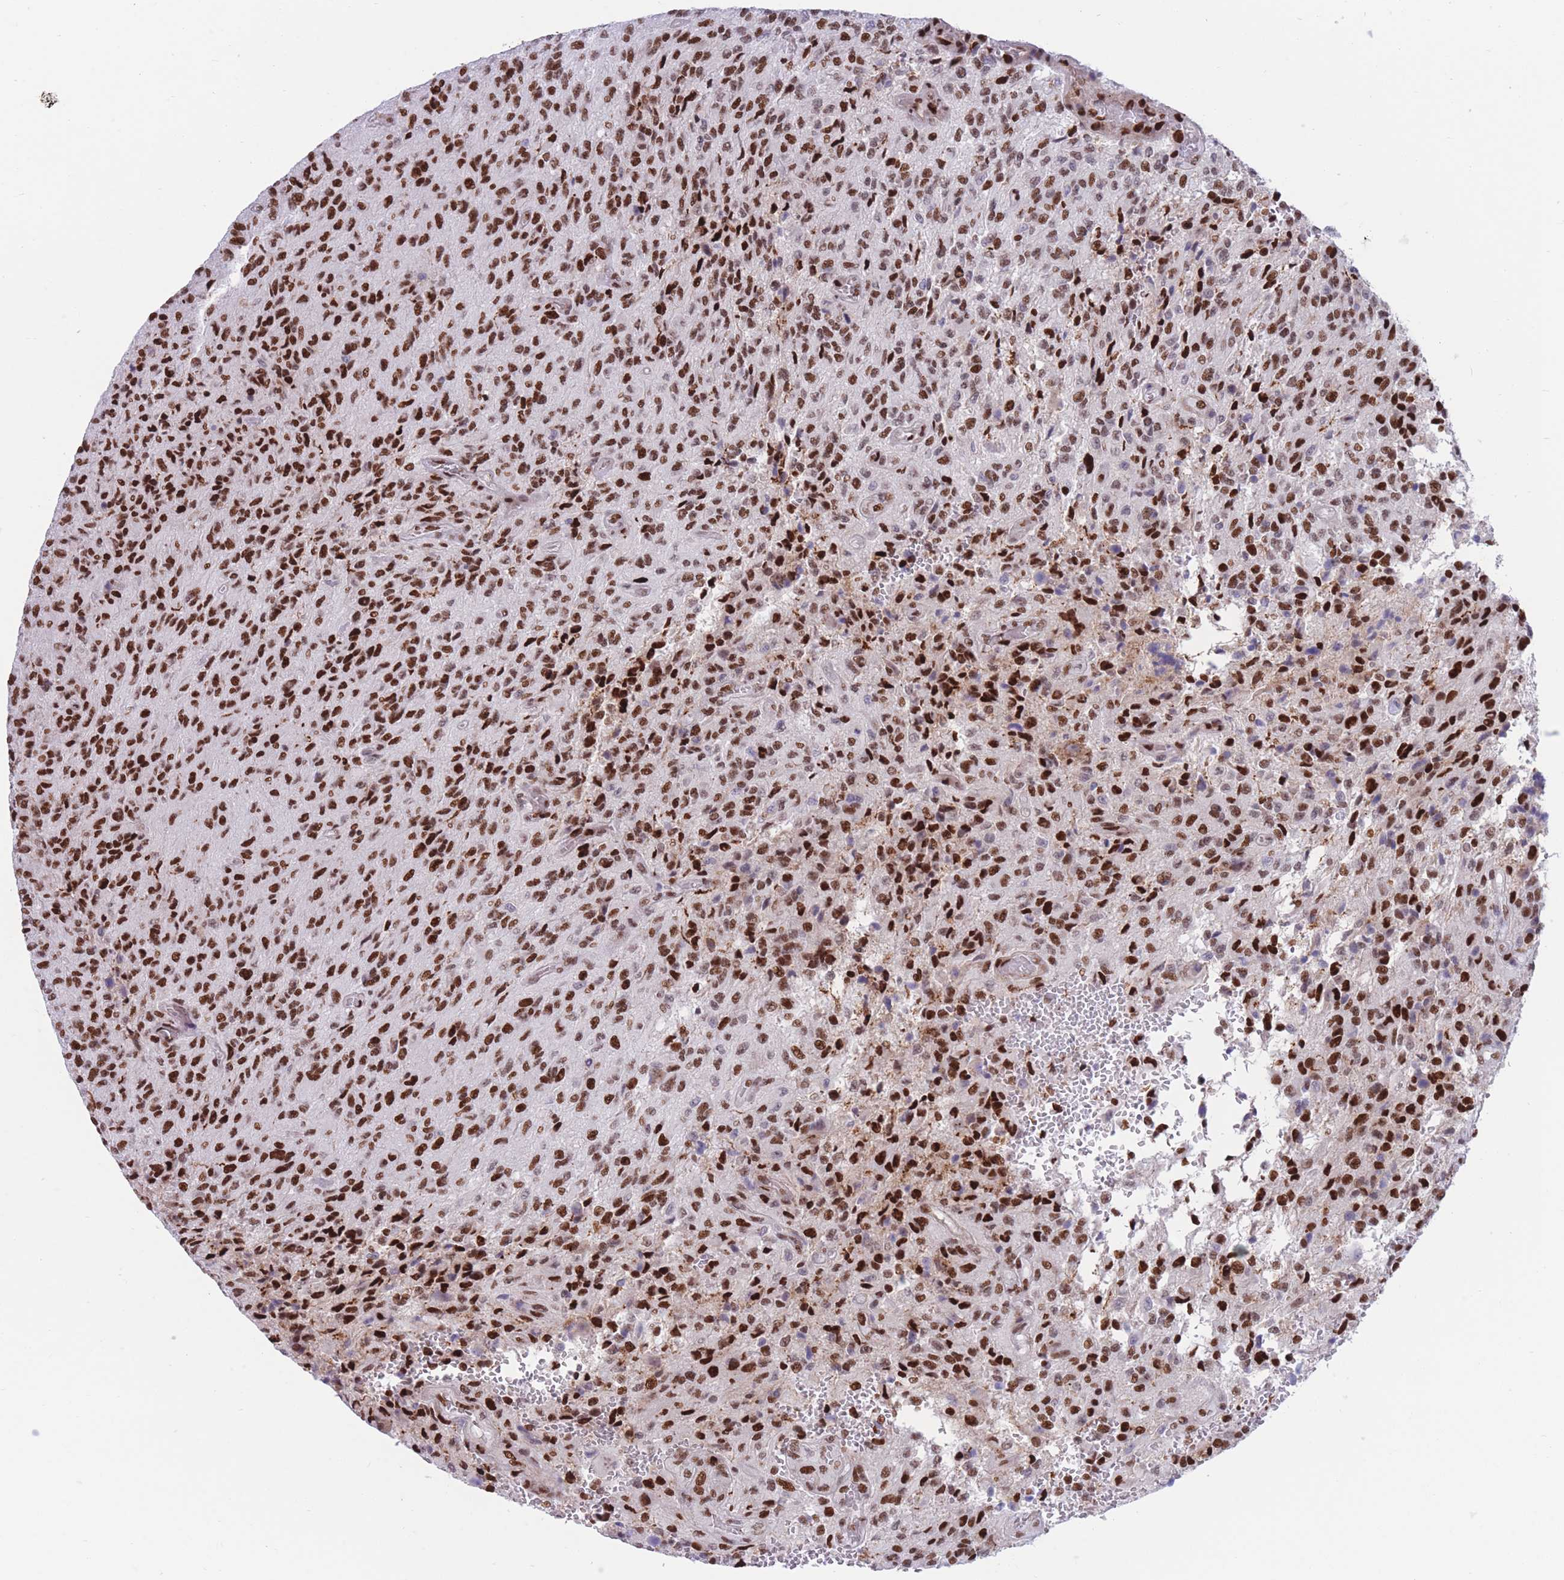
{"staining": {"intensity": "strong", "quantity": ">75%", "location": "nuclear"}, "tissue": "glioma", "cell_type": "Tumor cells", "image_type": "cancer", "snomed": [{"axis": "morphology", "description": "Normal tissue, NOS"}, {"axis": "morphology", "description": "Glioma, malignant, High grade"}, {"axis": "topography", "description": "Cerebral cortex"}], "caption": "Malignant glioma (high-grade) stained with a brown dye reveals strong nuclear positive positivity in about >75% of tumor cells.", "gene": "DNAJC3", "patient": {"sex": "male", "age": 56}}